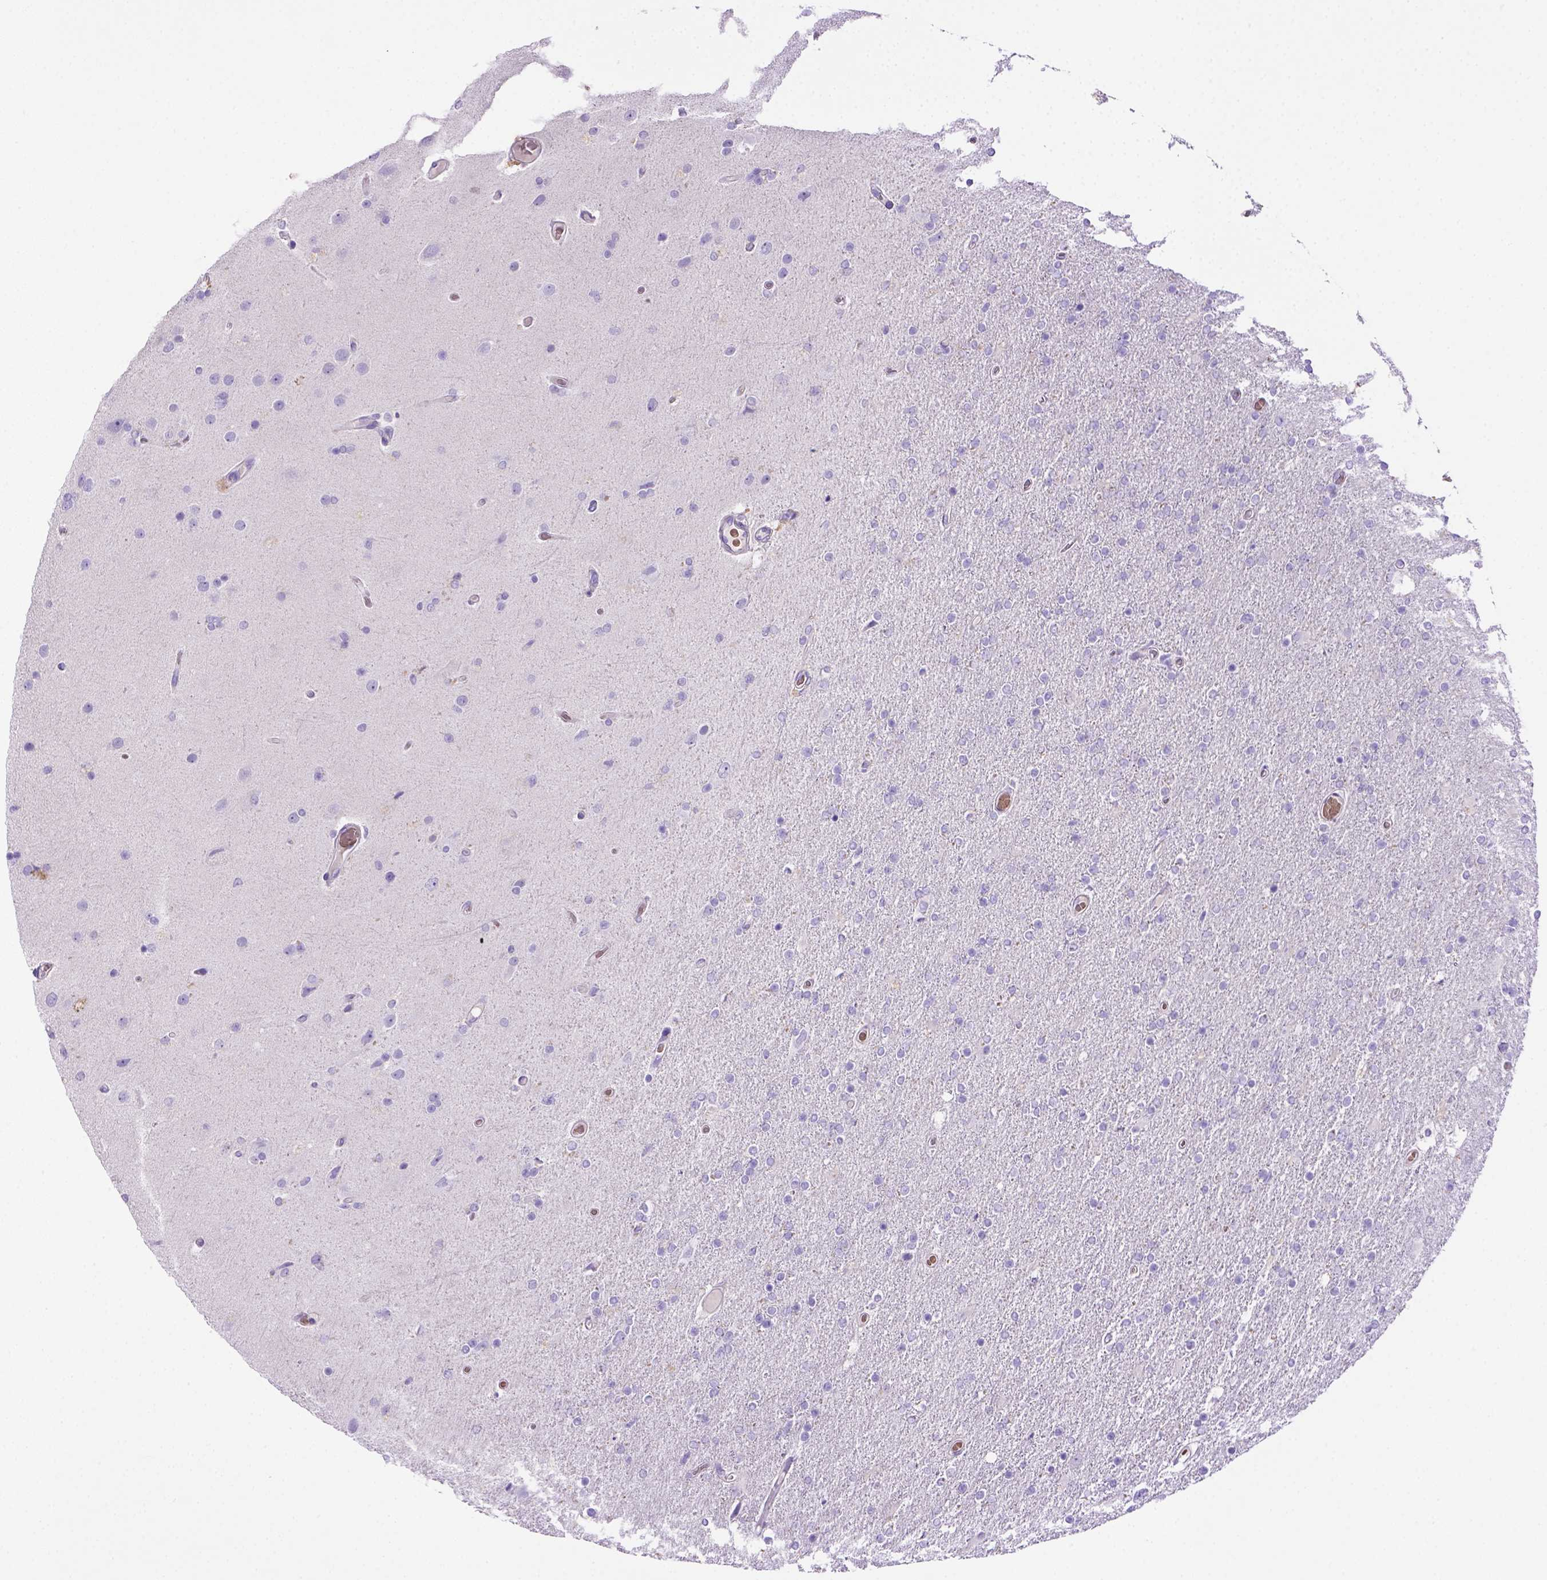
{"staining": {"intensity": "negative", "quantity": "none", "location": "none"}, "tissue": "glioma", "cell_type": "Tumor cells", "image_type": "cancer", "snomed": [{"axis": "morphology", "description": "Glioma, malignant, High grade"}, {"axis": "topography", "description": "Cerebral cortex"}], "caption": "Glioma was stained to show a protein in brown. There is no significant staining in tumor cells.", "gene": "BAAT", "patient": {"sex": "male", "age": 70}}